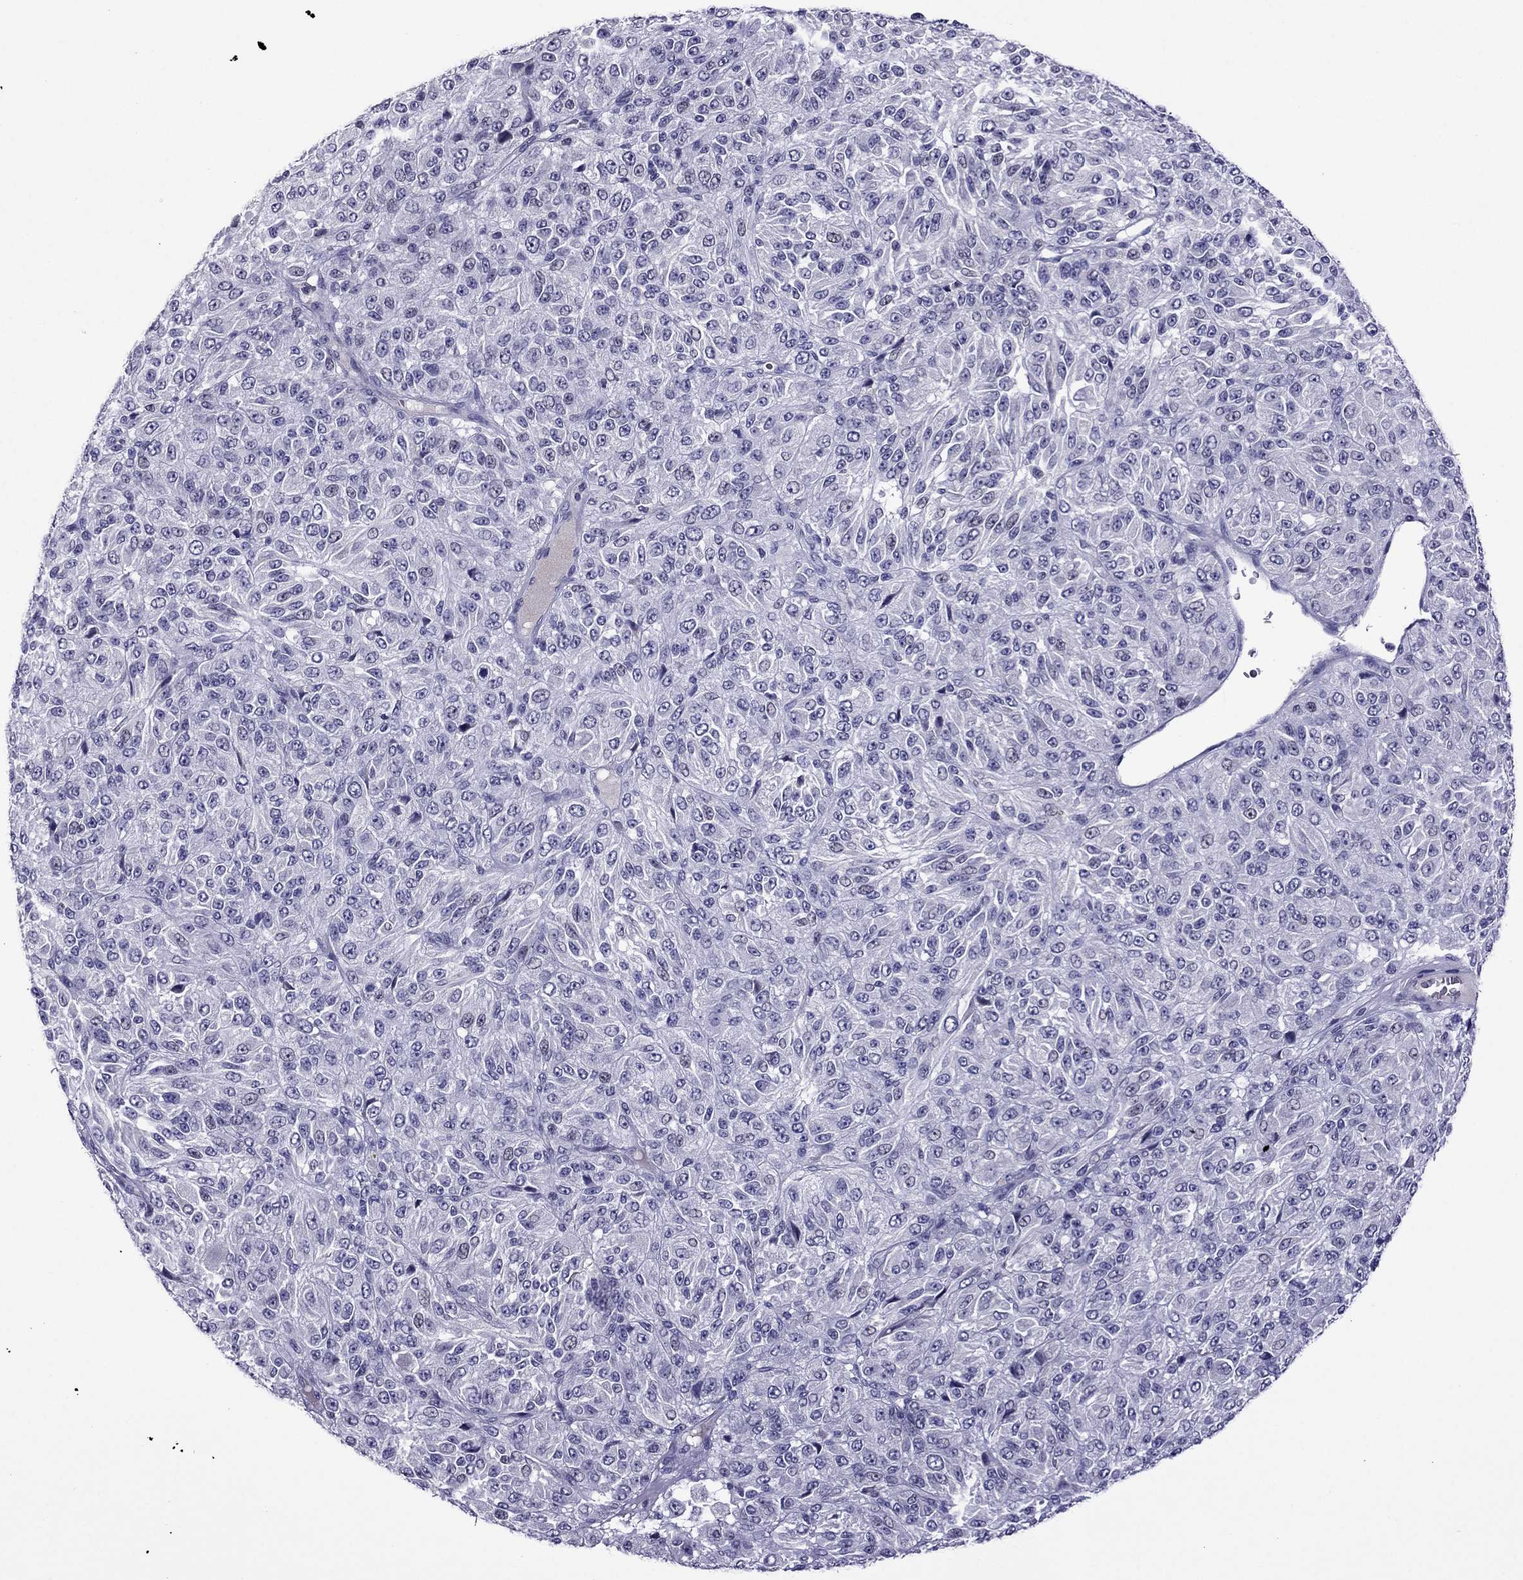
{"staining": {"intensity": "negative", "quantity": "none", "location": "none"}, "tissue": "melanoma", "cell_type": "Tumor cells", "image_type": "cancer", "snomed": [{"axis": "morphology", "description": "Malignant melanoma, Metastatic site"}, {"axis": "topography", "description": "Brain"}], "caption": "Tumor cells are negative for protein expression in human malignant melanoma (metastatic site).", "gene": "SPTBN4", "patient": {"sex": "female", "age": 56}}